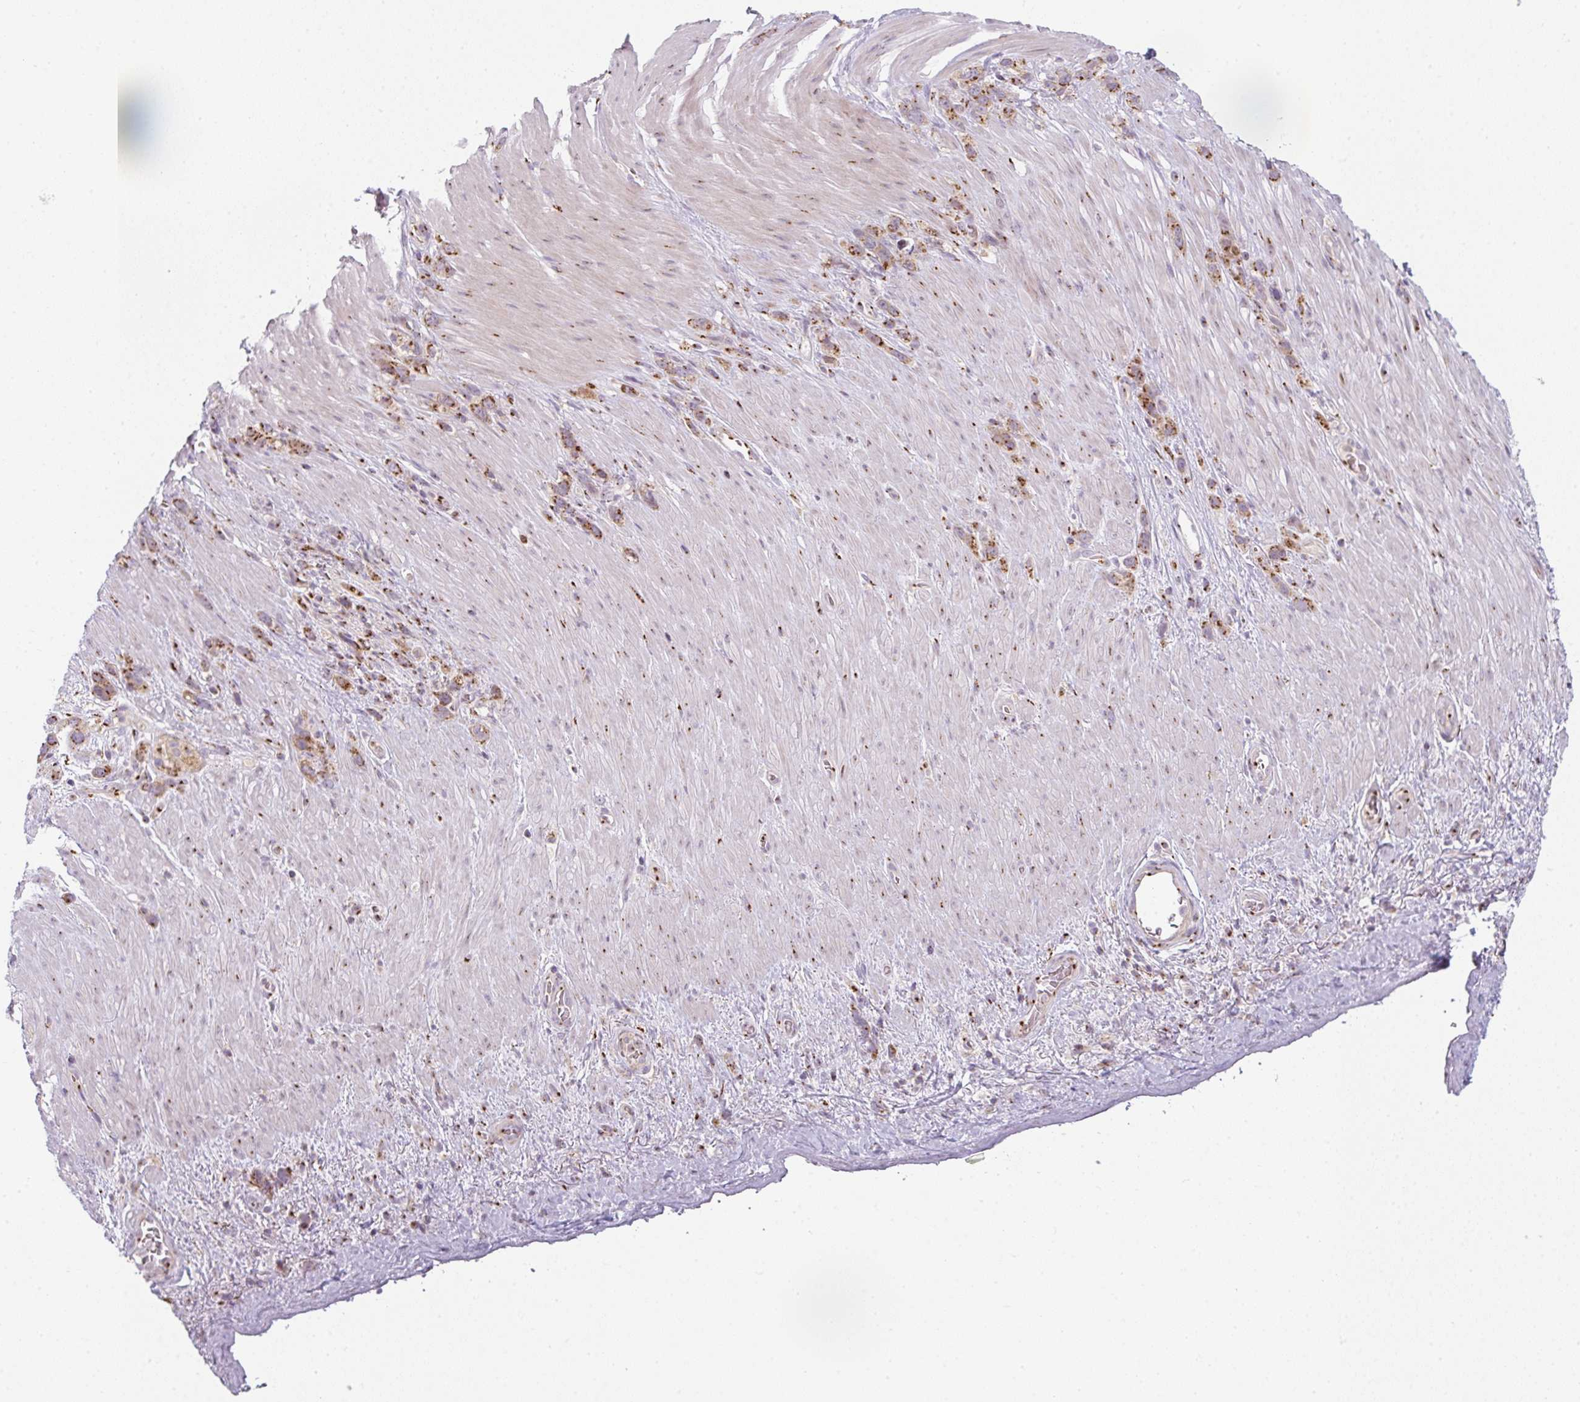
{"staining": {"intensity": "moderate", "quantity": ">75%", "location": "cytoplasmic/membranous"}, "tissue": "stomach cancer", "cell_type": "Tumor cells", "image_type": "cancer", "snomed": [{"axis": "morphology", "description": "Adenocarcinoma, NOS"}, {"axis": "topography", "description": "Stomach"}], "caption": "Stomach adenocarcinoma stained for a protein reveals moderate cytoplasmic/membranous positivity in tumor cells.", "gene": "GVQW3", "patient": {"sex": "female", "age": 65}}